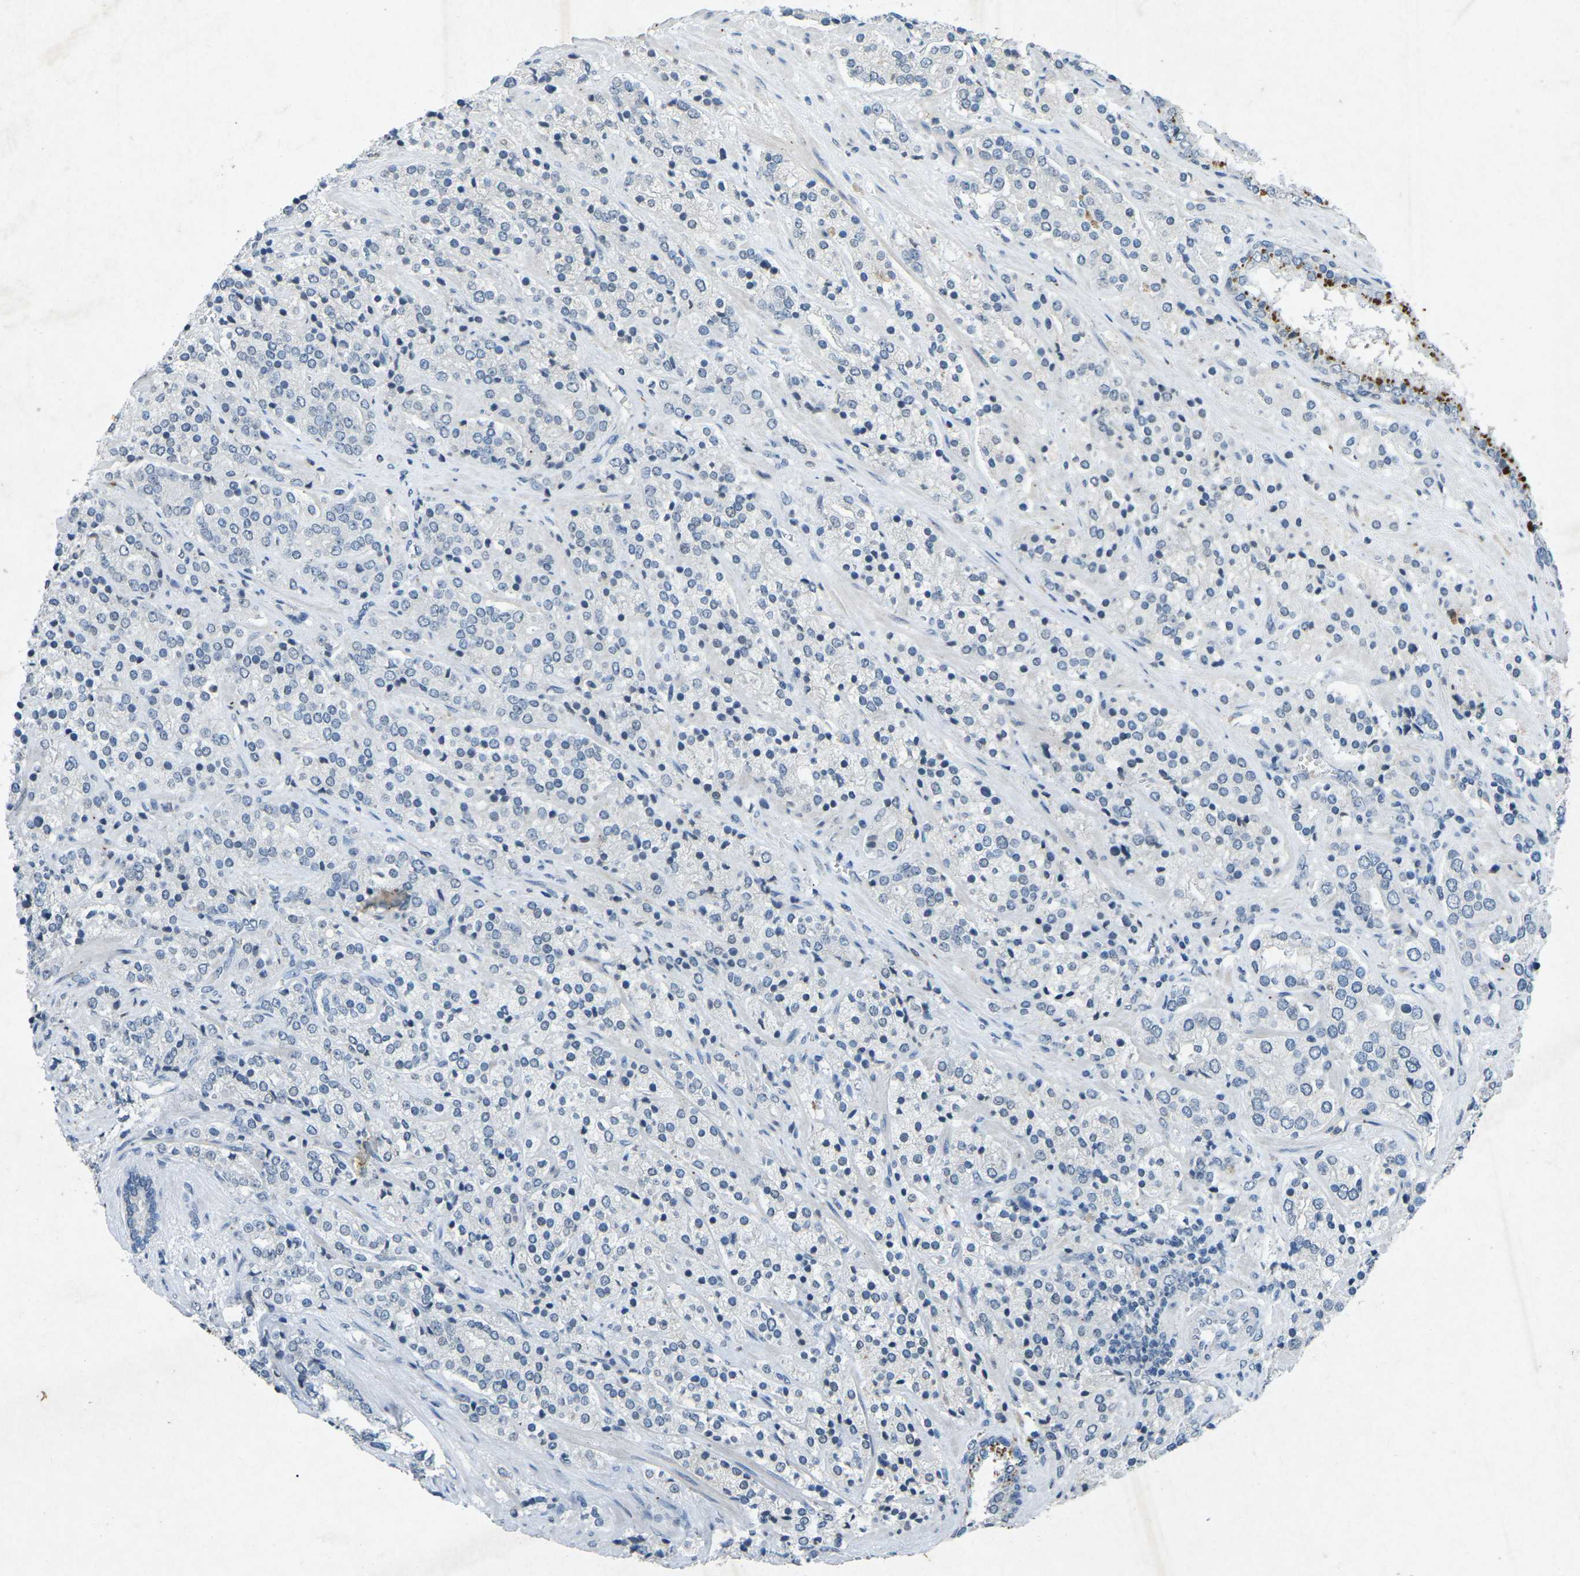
{"staining": {"intensity": "negative", "quantity": "none", "location": "none"}, "tissue": "prostate cancer", "cell_type": "Tumor cells", "image_type": "cancer", "snomed": [{"axis": "morphology", "description": "Adenocarcinoma, High grade"}, {"axis": "topography", "description": "Prostate"}], "caption": "A micrograph of prostate cancer (adenocarcinoma (high-grade)) stained for a protein demonstrates no brown staining in tumor cells.", "gene": "A1BG", "patient": {"sex": "male", "age": 71}}